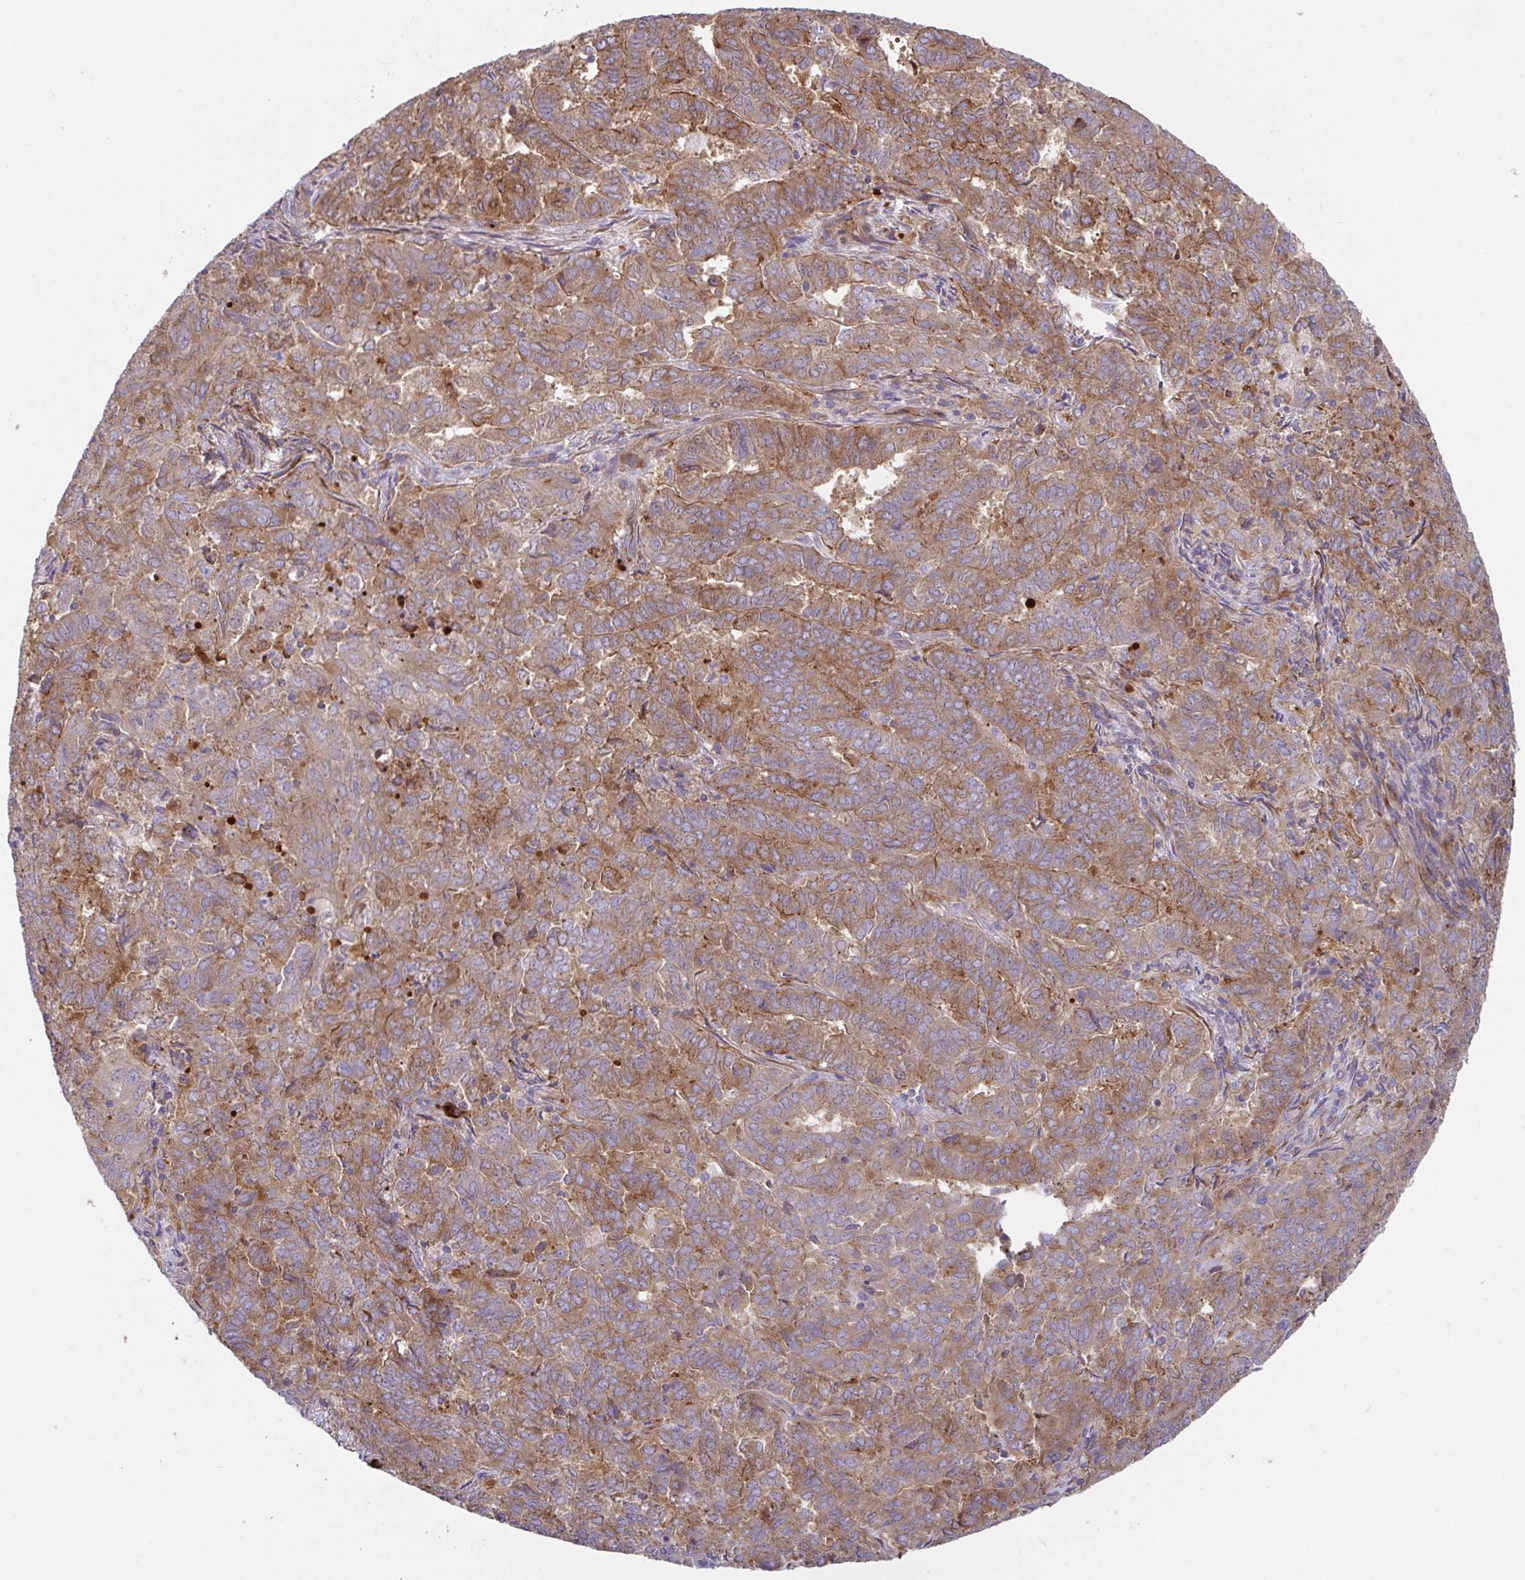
{"staining": {"intensity": "moderate", "quantity": ">75%", "location": "cytoplasmic/membranous"}, "tissue": "endometrial cancer", "cell_type": "Tumor cells", "image_type": "cancer", "snomed": [{"axis": "morphology", "description": "Adenocarcinoma, NOS"}, {"axis": "topography", "description": "Endometrium"}], "caption": "A medium amount of moderate cytoplasmic/membranous staining is appreciated in about >75% of tumor cells in endometrial cancer (adenocarcinoma) tissue.", "gene": "YARS2", "patient": {"sex": "female", "age": 72}}